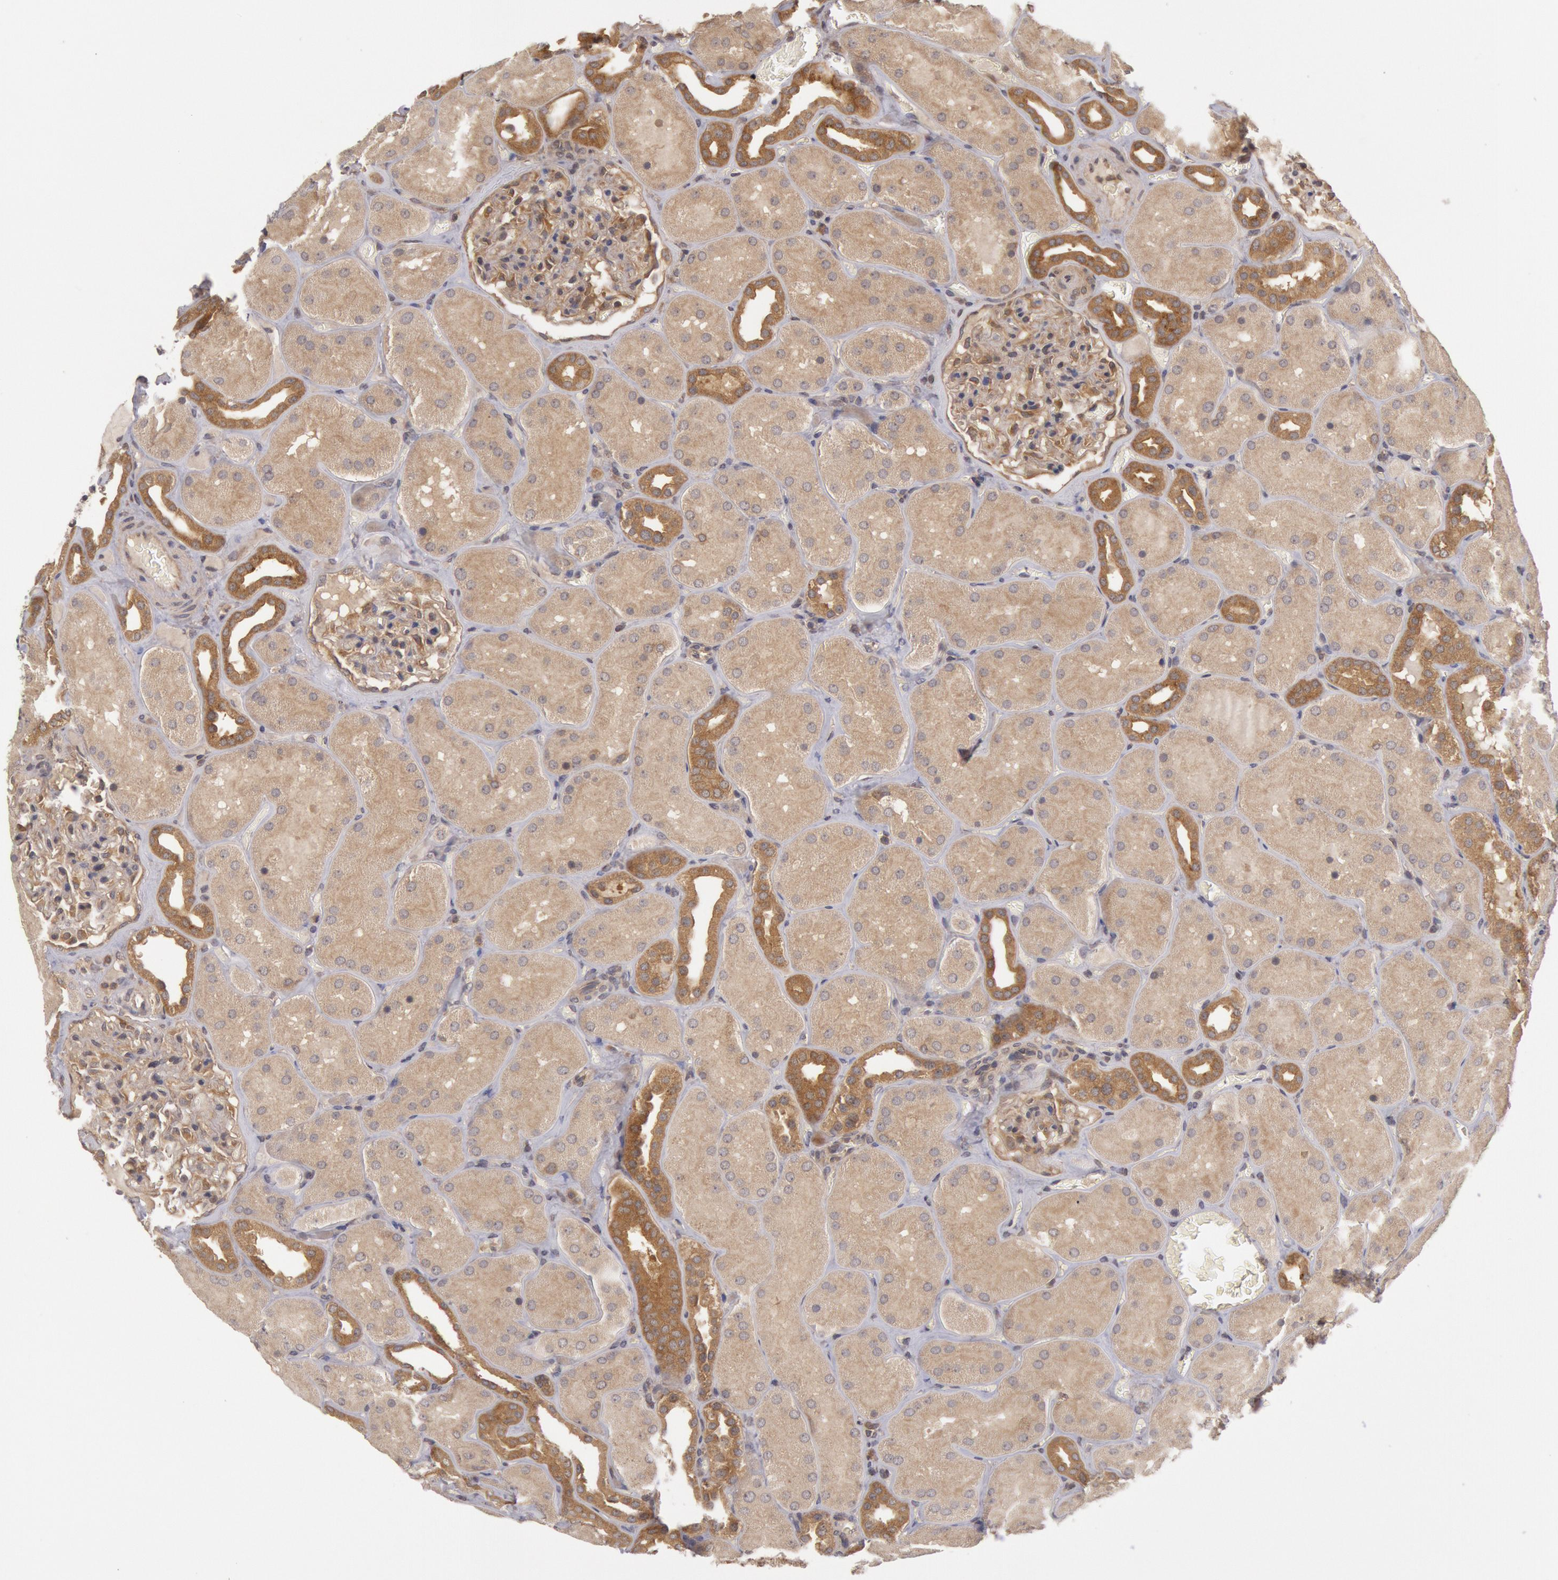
{"staining": {"intensity": "moderate", "quantity": "<25%", "location": "cytoplasmic/membranous"}, "tissue": "kidney", "cell_type": "Cells in glomeruli", "image_type": "normal", "snomed": [{"axis": "morphology", "description": "Normal tissue, NOS"}, {"axis": "topography", "description": "Kidney"}], "caption": "Immunohistochemistry image of normal kidney stained for a protein (brown), which displays low levels of moderate cytoplasmic/membranous positivity in approximately <25% of cells in glomeruli.", "gene": "BRAF", "patient": {"sex": "male", "age": 28}}